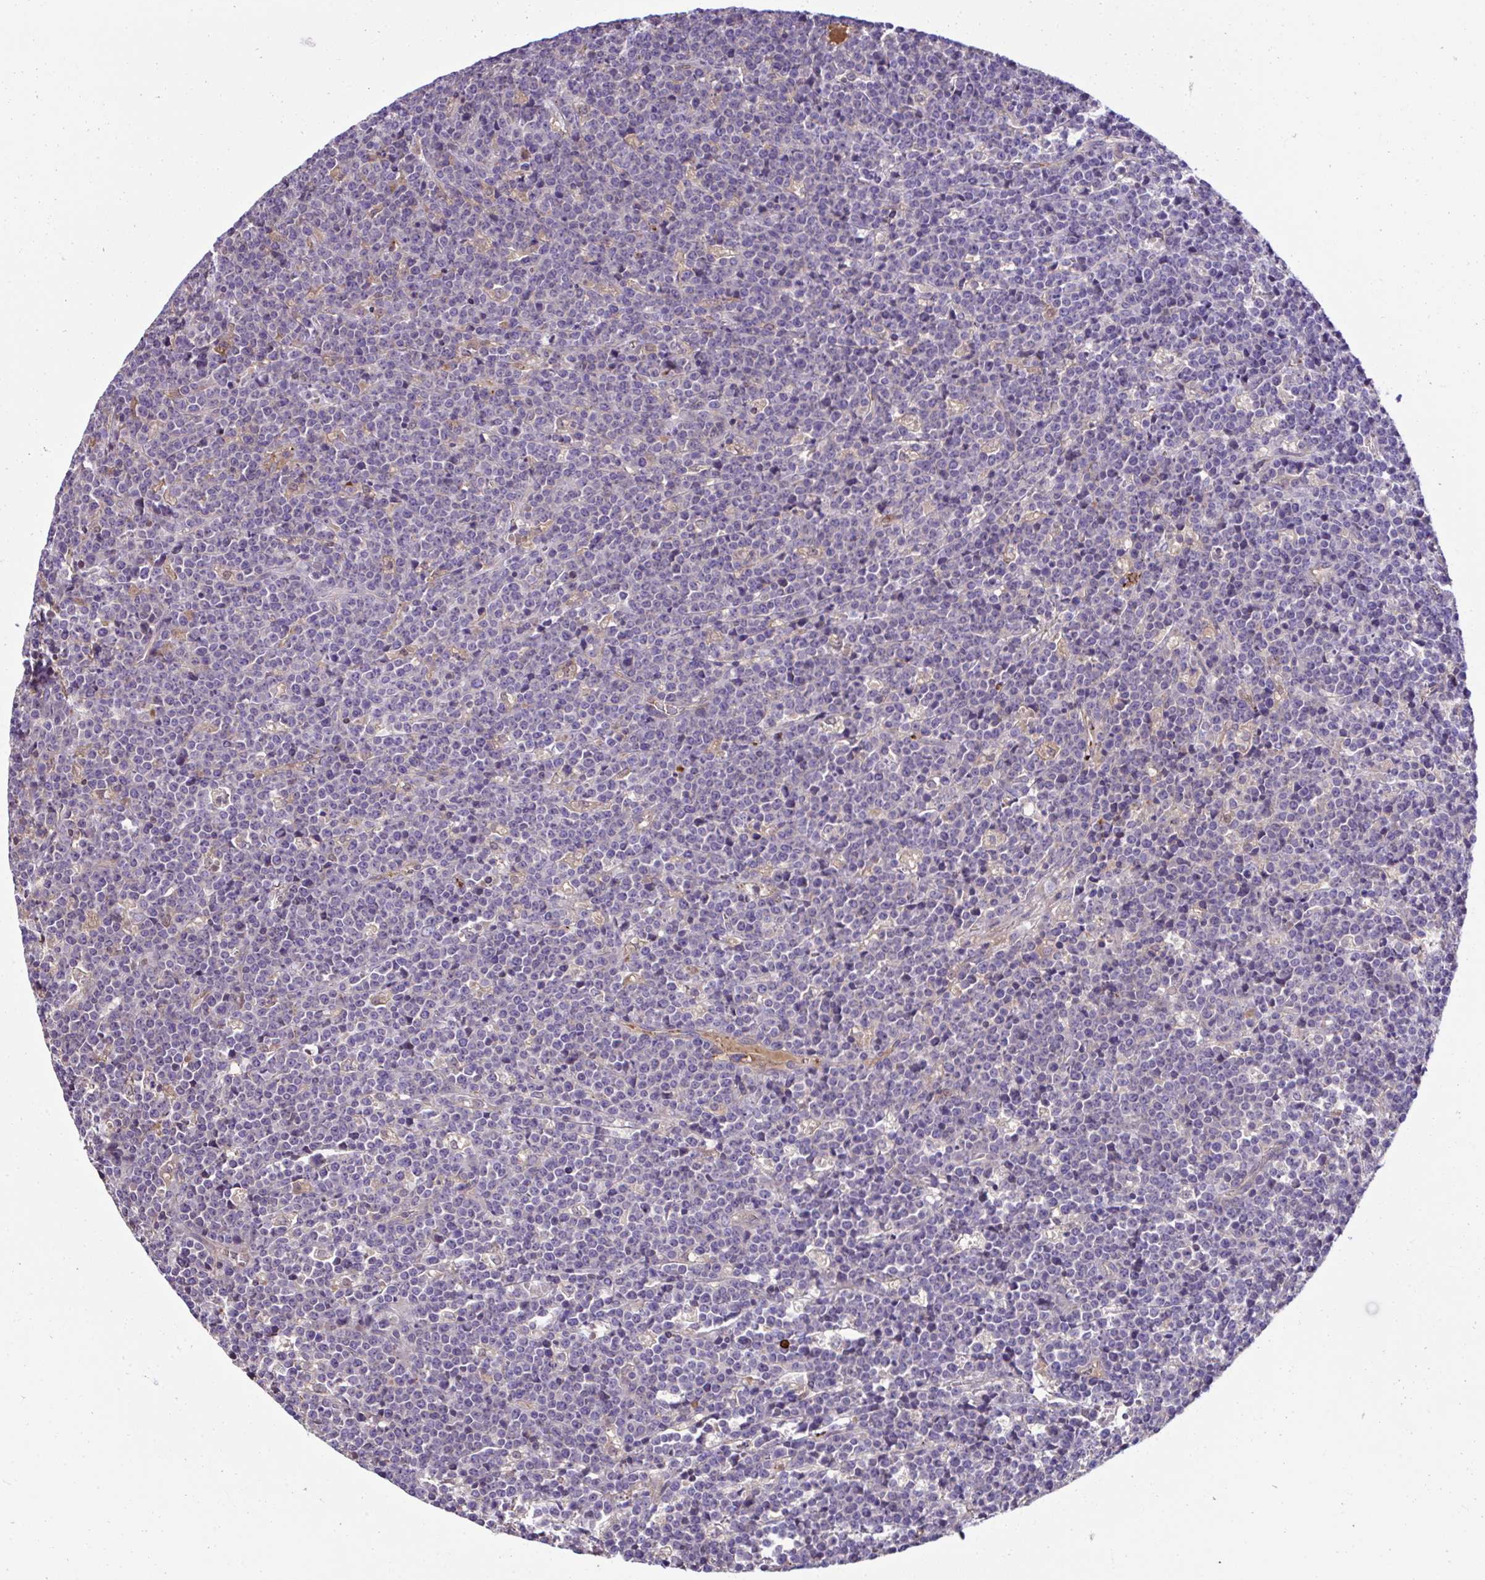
{"staining": {"intensity": "negative", "quantity": "none", "location": "none"}, "tissue": "lymphoma", "cell_type": "Tumor cells", "image_type": "cancer", "snomed": [{"axis": "morphology", "description": "Malignant lymphoma, non-Hodgkin's type, High grade"}, {"axis": "topography", "description": "Ovary"}], "caption": "There is no significant positivity in tumor cells of malignant lymphoma, non-Hodgkin's type (high-grade).", "gene": "CCDC85C", "patient": {"sex": "female", "age": 56}}